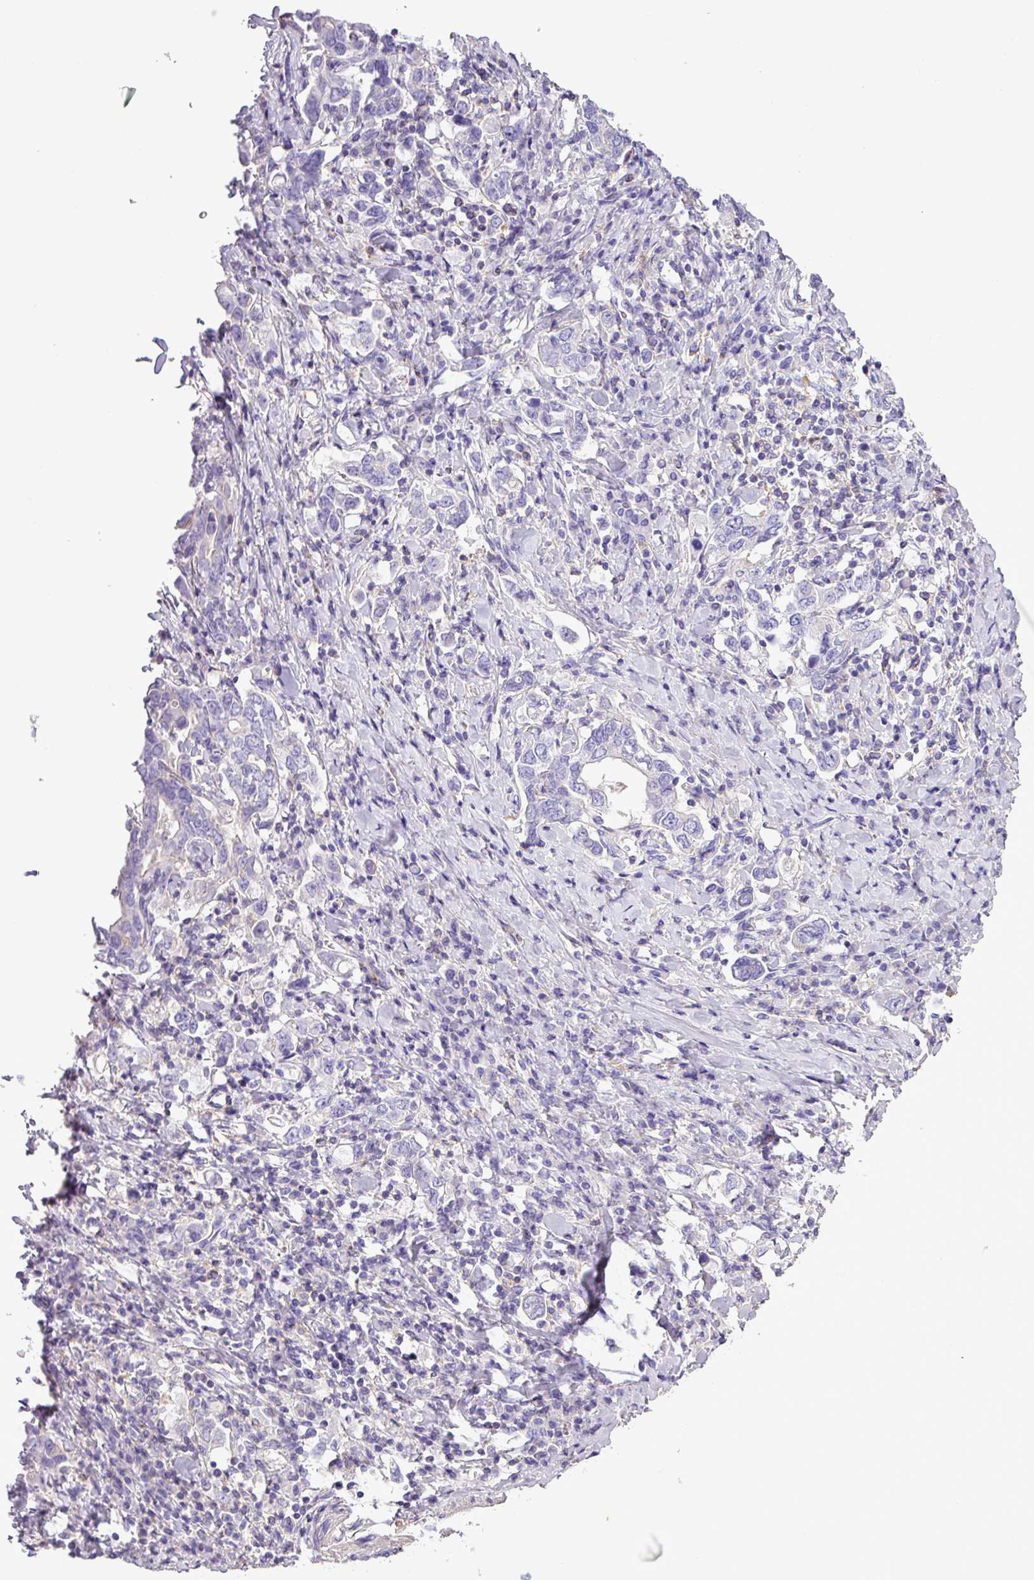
{"staining": {"intensity": "negative", "quantity": "none", "location": "none"}, "tissue": "stomach cancer", "cell_type": "Tumor cells", "image_type": "cancer", "snomed": [{"axis": "morphology", "description": "Adenocarcinoma, NOS"}, {"axis": "topography", "description": "Stomach, upper"}, {"axis": "topography", "description": "Stomach"}], "caption": "DAB immunohistochemical staining of stomach cancer demonstrates no significant expression in tumor cells.", "gene": "ZNF334", "patient": {"sex": "male", "age": 62}}